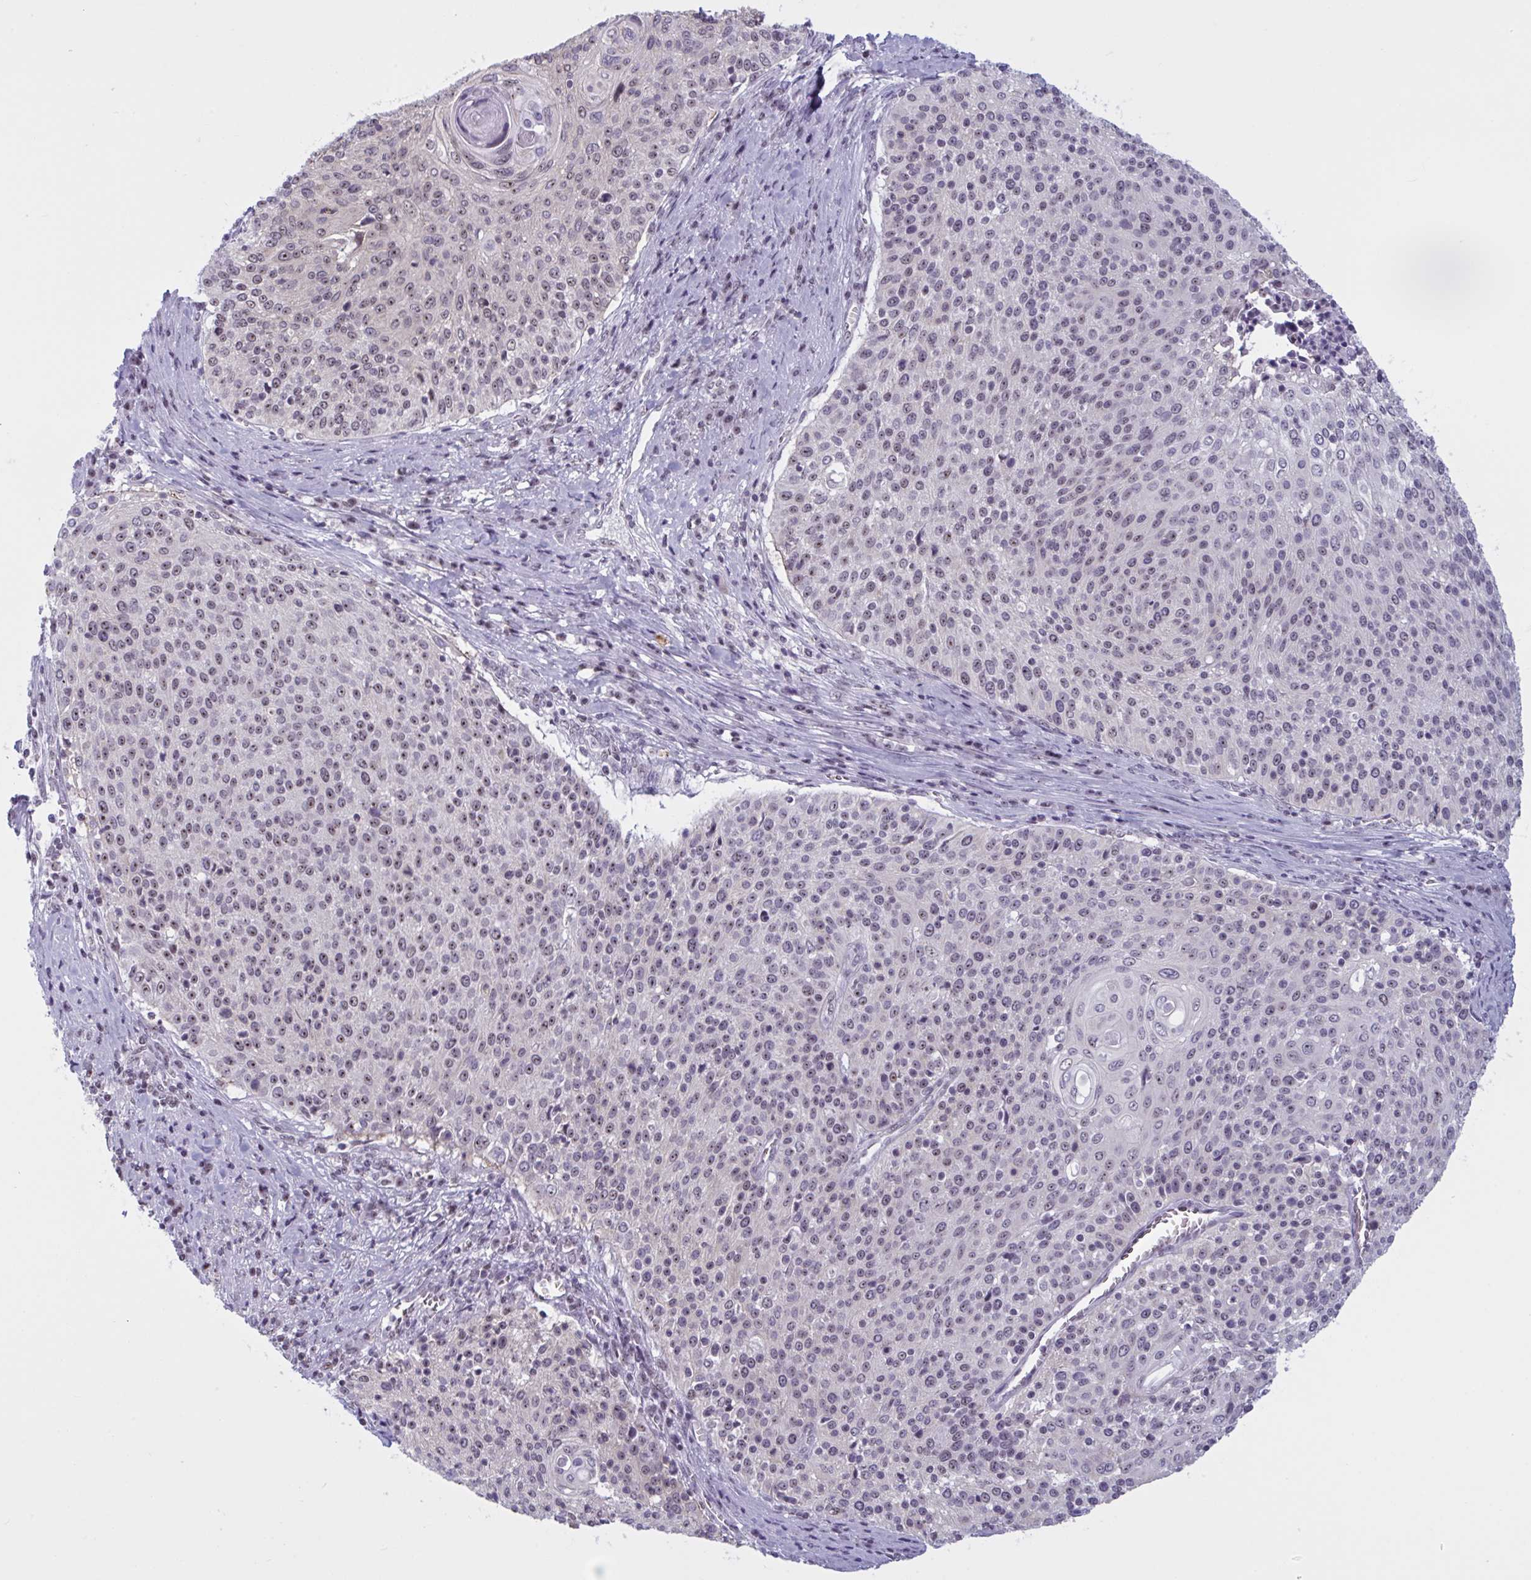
{"staining": {"intensity": "weak", "quantity": ">75%", "location": "nuclear"}, "tissue": "cervical cancer", "cell_type": "Tumor cells", "image_type": "cancer", "snomed": [{"axis": "morphology", "description": "Squamous cell carcinoma, NOS"}, {"axis": "topography", "description": "Cervix"}], "caption": "Immunohistochemical staining of human cervical cancer reveals low levels of weak nuclear protein expression in about >75% of tumor cells.", "gene": "TGM6", "patient": {"sex": "female", "age": 31}}